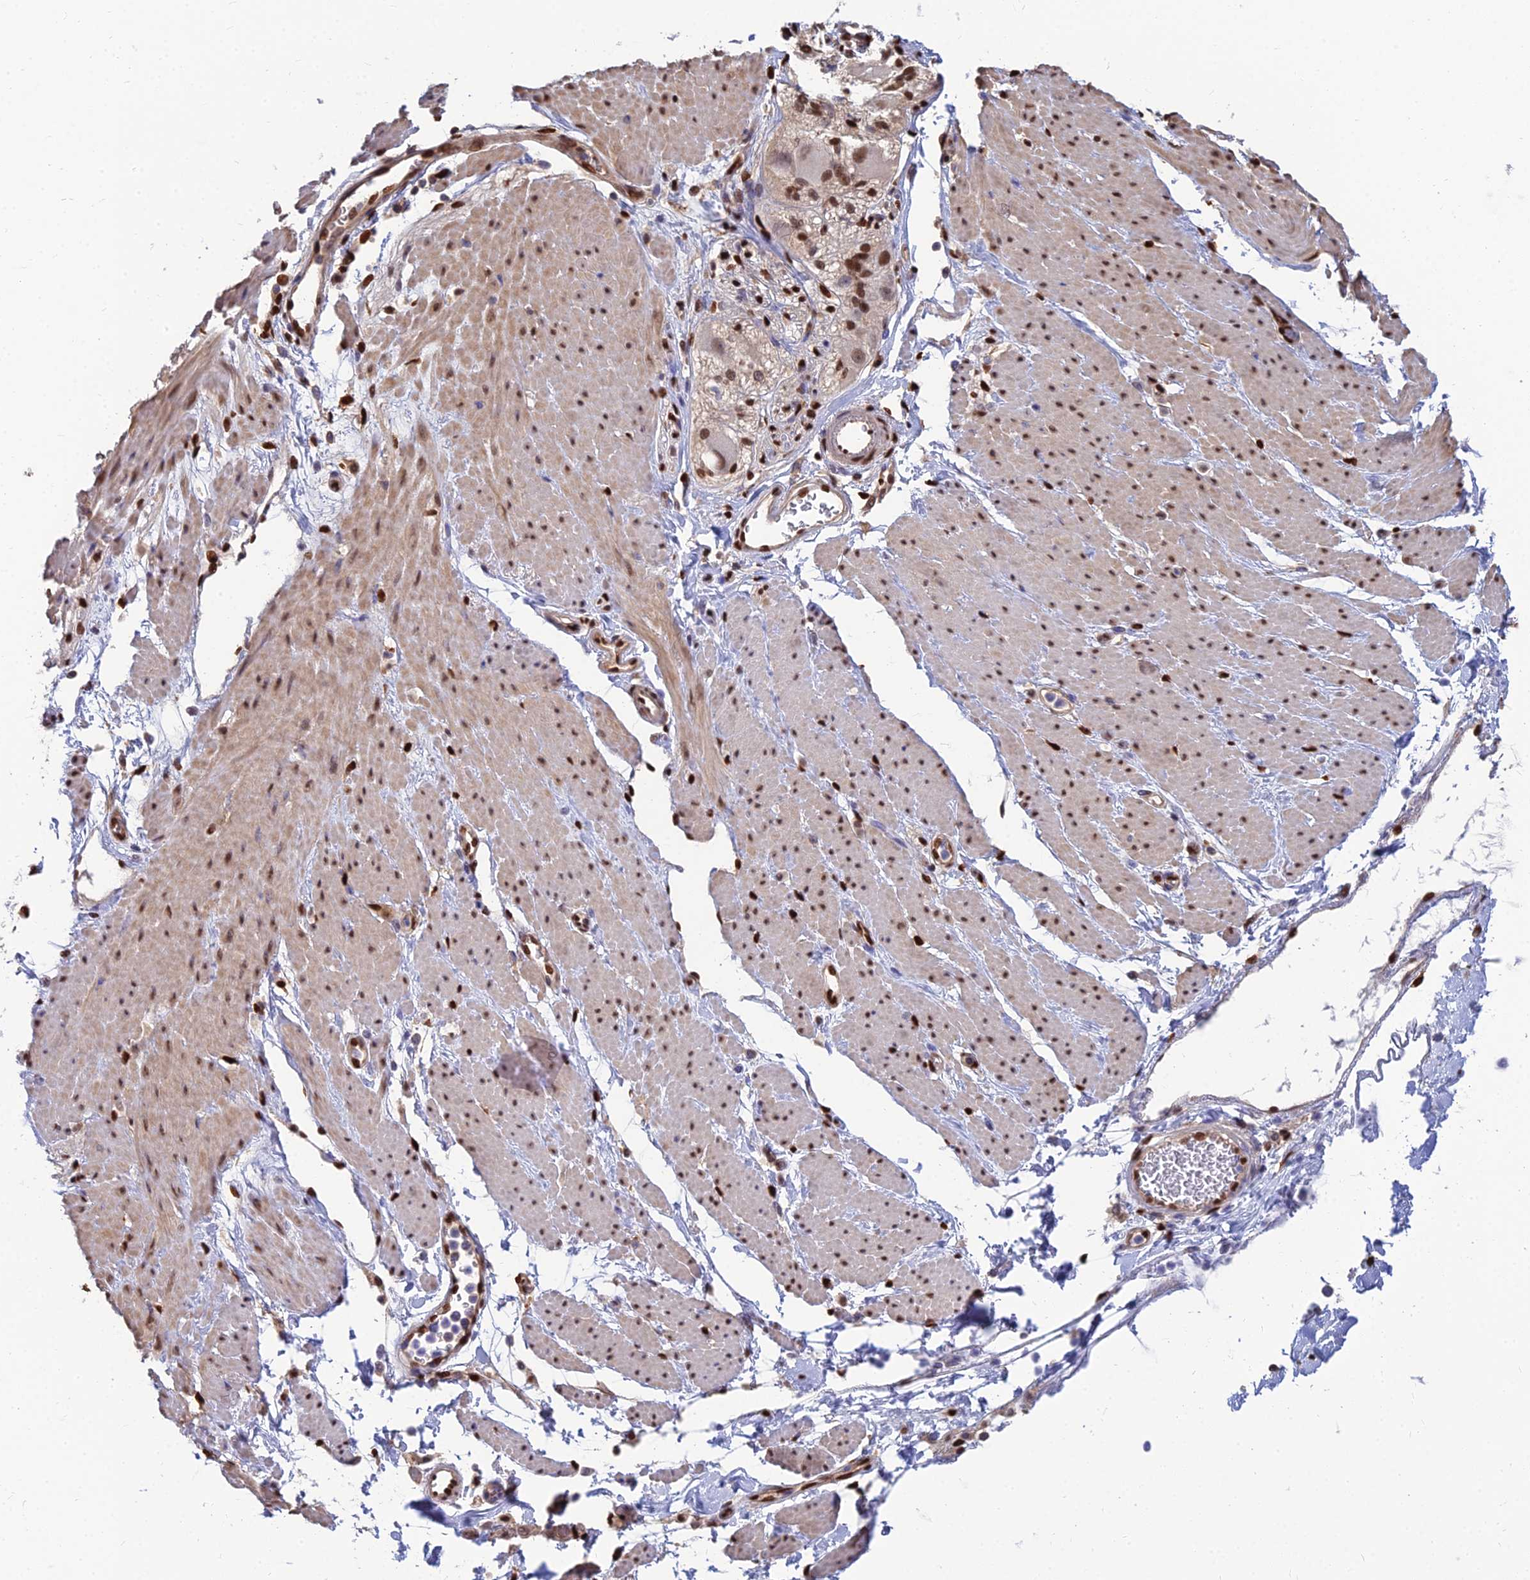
{"staining": {"intensity": "moderate", "quantity": ">75%", "location": "nuclear"}, "tissue": "soft tissue", "cell_type": "Fibroblasts", "image_type": "normal", "snomed": [{"axis": "morphology", "description": "Normal tissue, NOS"}, {"axis": "morphology", "description": "Adenocarcinoma, NOS"}, {"axis": "topography", "description": "Duodenum"}, {"axis": "topography", "description": "Peripheral nerve tissue"}], "caption": "An IHC micrograph of unremarkable tissue is shown. Protein staining in brown shows moderate nuclear positivity in soft tissue within fibroblasts. (Stains: DAB (3,3'-diaminobenzidine) in brown, nuclei in blue, Microscopy: brightfield microscopy at high magnification).", "gene": "DNPEP", "patient": {"sex": "female", "age": 60}}